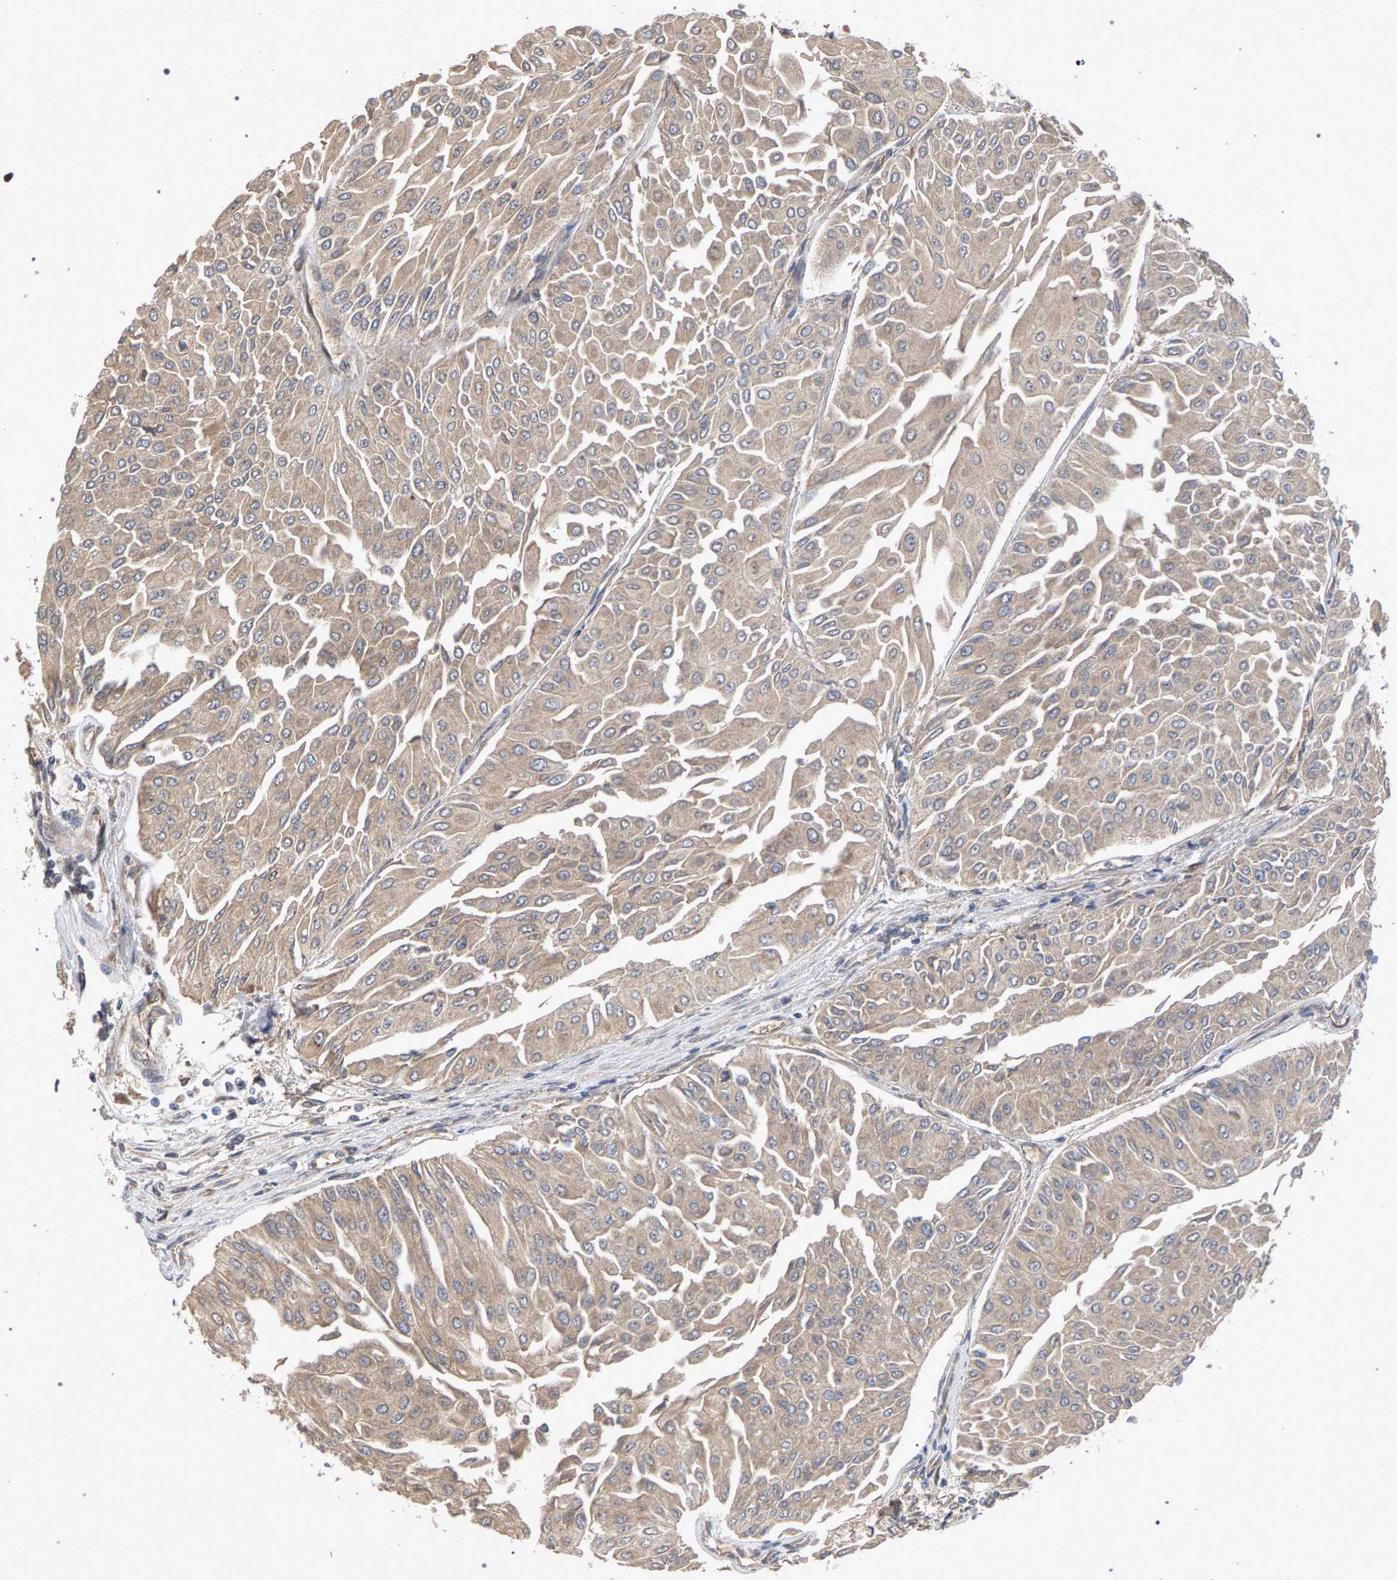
{"staining": {"intensity": "weak", "quantity": ">75%", "location": "cytoplasmic/membranous"}, "tissue": "urothelial cancer", "cell_type": "Tumor cells", "image_type": "cancer", "snomed": [{"axis": "morphology", "description": "Urothelial carcinoma, Low grade"}, {"axis": "topography", "description": "Urinary bladder"}], "caption": "Immunohistochemistry (DAB (3,3'-diaminobenzidine)) staining of urothelial cancer exhibits weak cytoplasmic/membranous protein staining in about >75% of tumor cells.", "gene": "SLC4A4", "patient": {"sex": "male", "age": 67}}